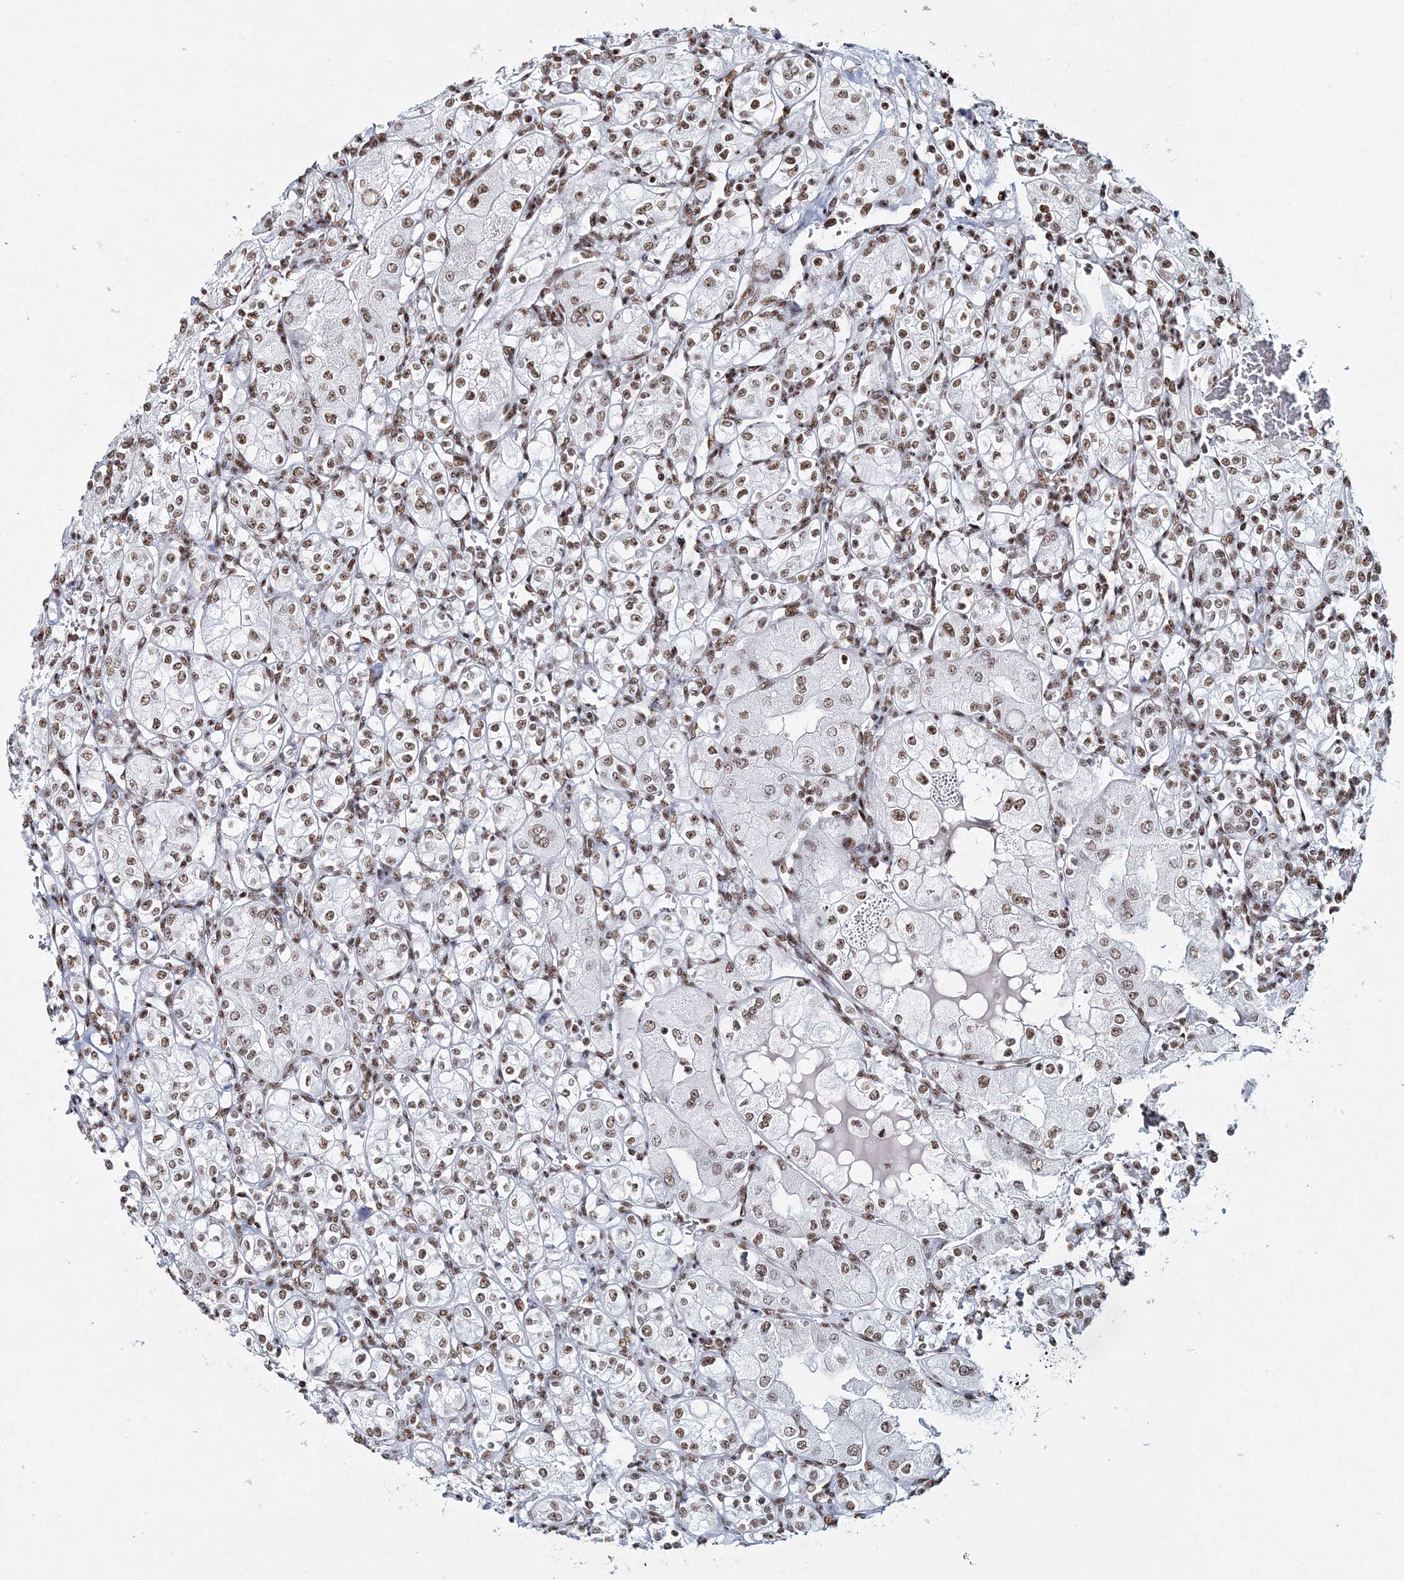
{"staining": {"intensity": "moderate", "quantity": ">75%", "location": "nuclear"}, "tissue": "renal cancer", "cell_type": "Tumor cells", "image_type": "cancer", "snomed": [{"axis": "morphology", "description": "Adenocarcinoma, NOS"}, {"axis": "topography", "description": "Kidney"}], "caption": "Human adenocarcinoma (renal) stained for a protein (brown) reveals moderate nuclear positive positivity in approximately >75% of tumor cells.", "gene": "QRICH1", "patient": {"sex": "male", "age": 77}}